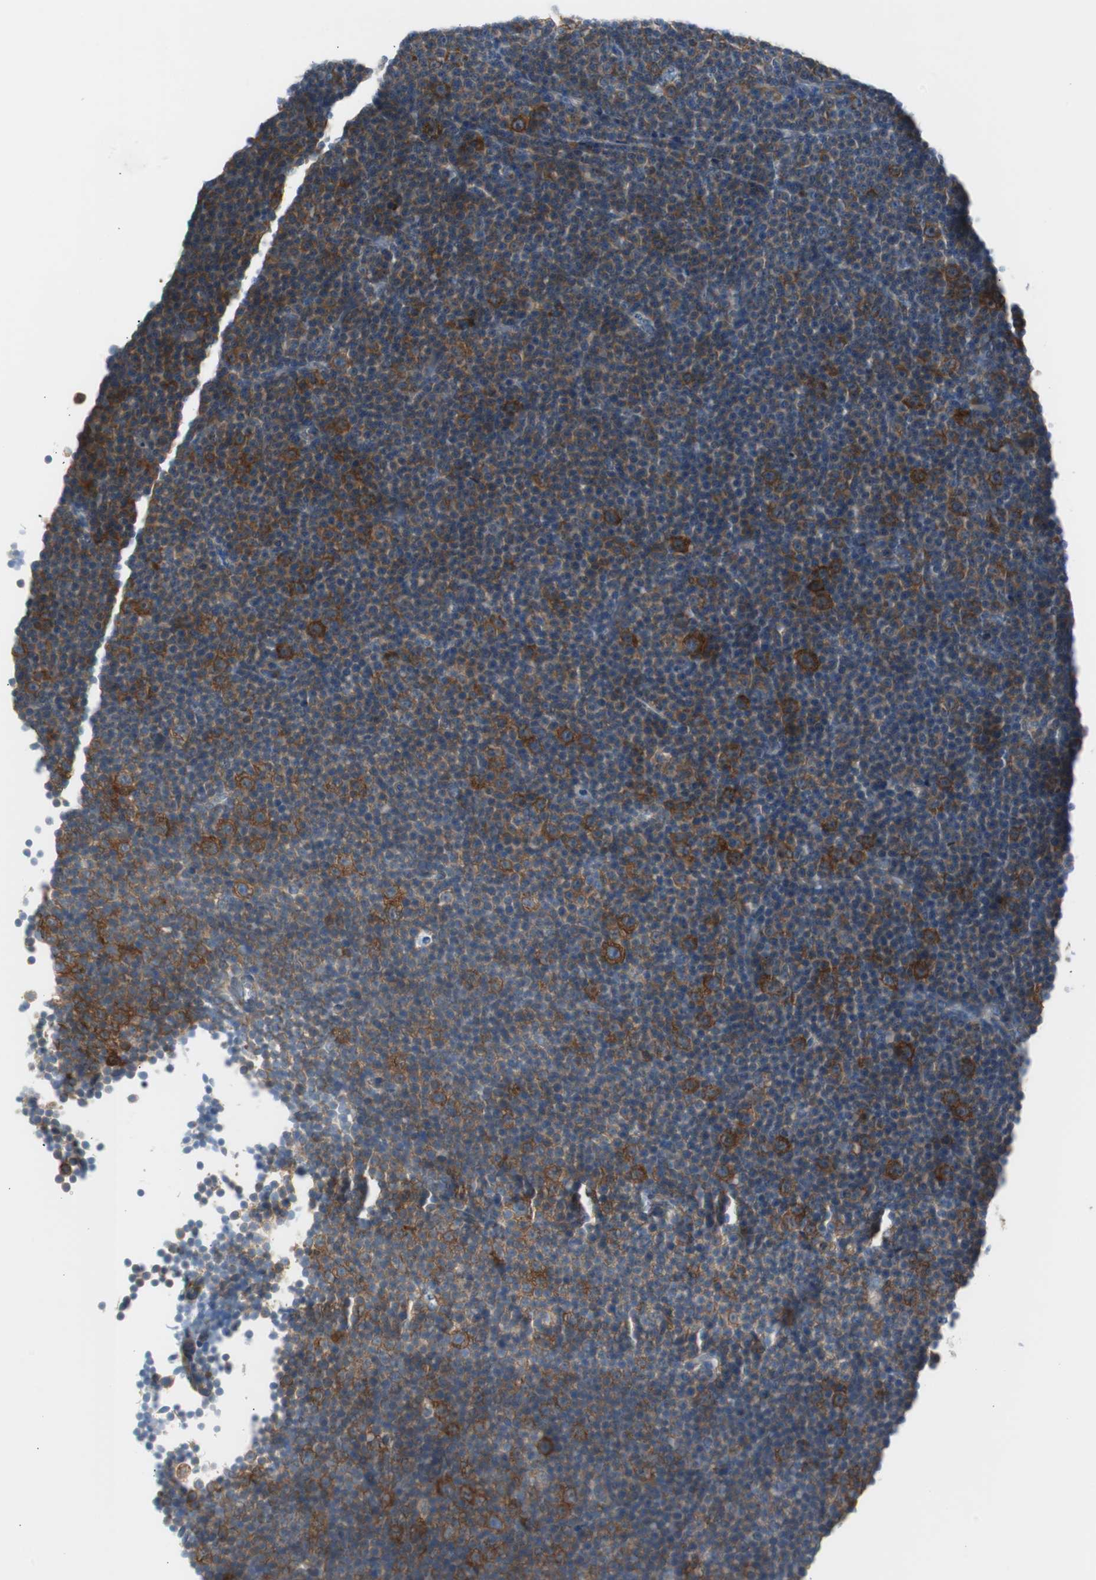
{"staining": {"intensity": "strong", "quantity": "<25%", "location": "cytoplasmic/membranous"}, "tissue": "lymphoma", "cell_type": "Tumor cells", "image_type": "cancer", "snomed": [{"axis": "morphology", "description": "Malignant lymphoma, non-Hodgkin's type, Low grade"}, {"axis": "topography", "description": "Lymph node"}], "caption": "IHC photomicrograph of lymphoma stained for a protein (brown), which exhibits medium levels of strong cytoplasmic/membranous positivity in approximately <25% of tumor cells.", "gene": "RPS12", "patient": {"sex": "female", "age": 67}}